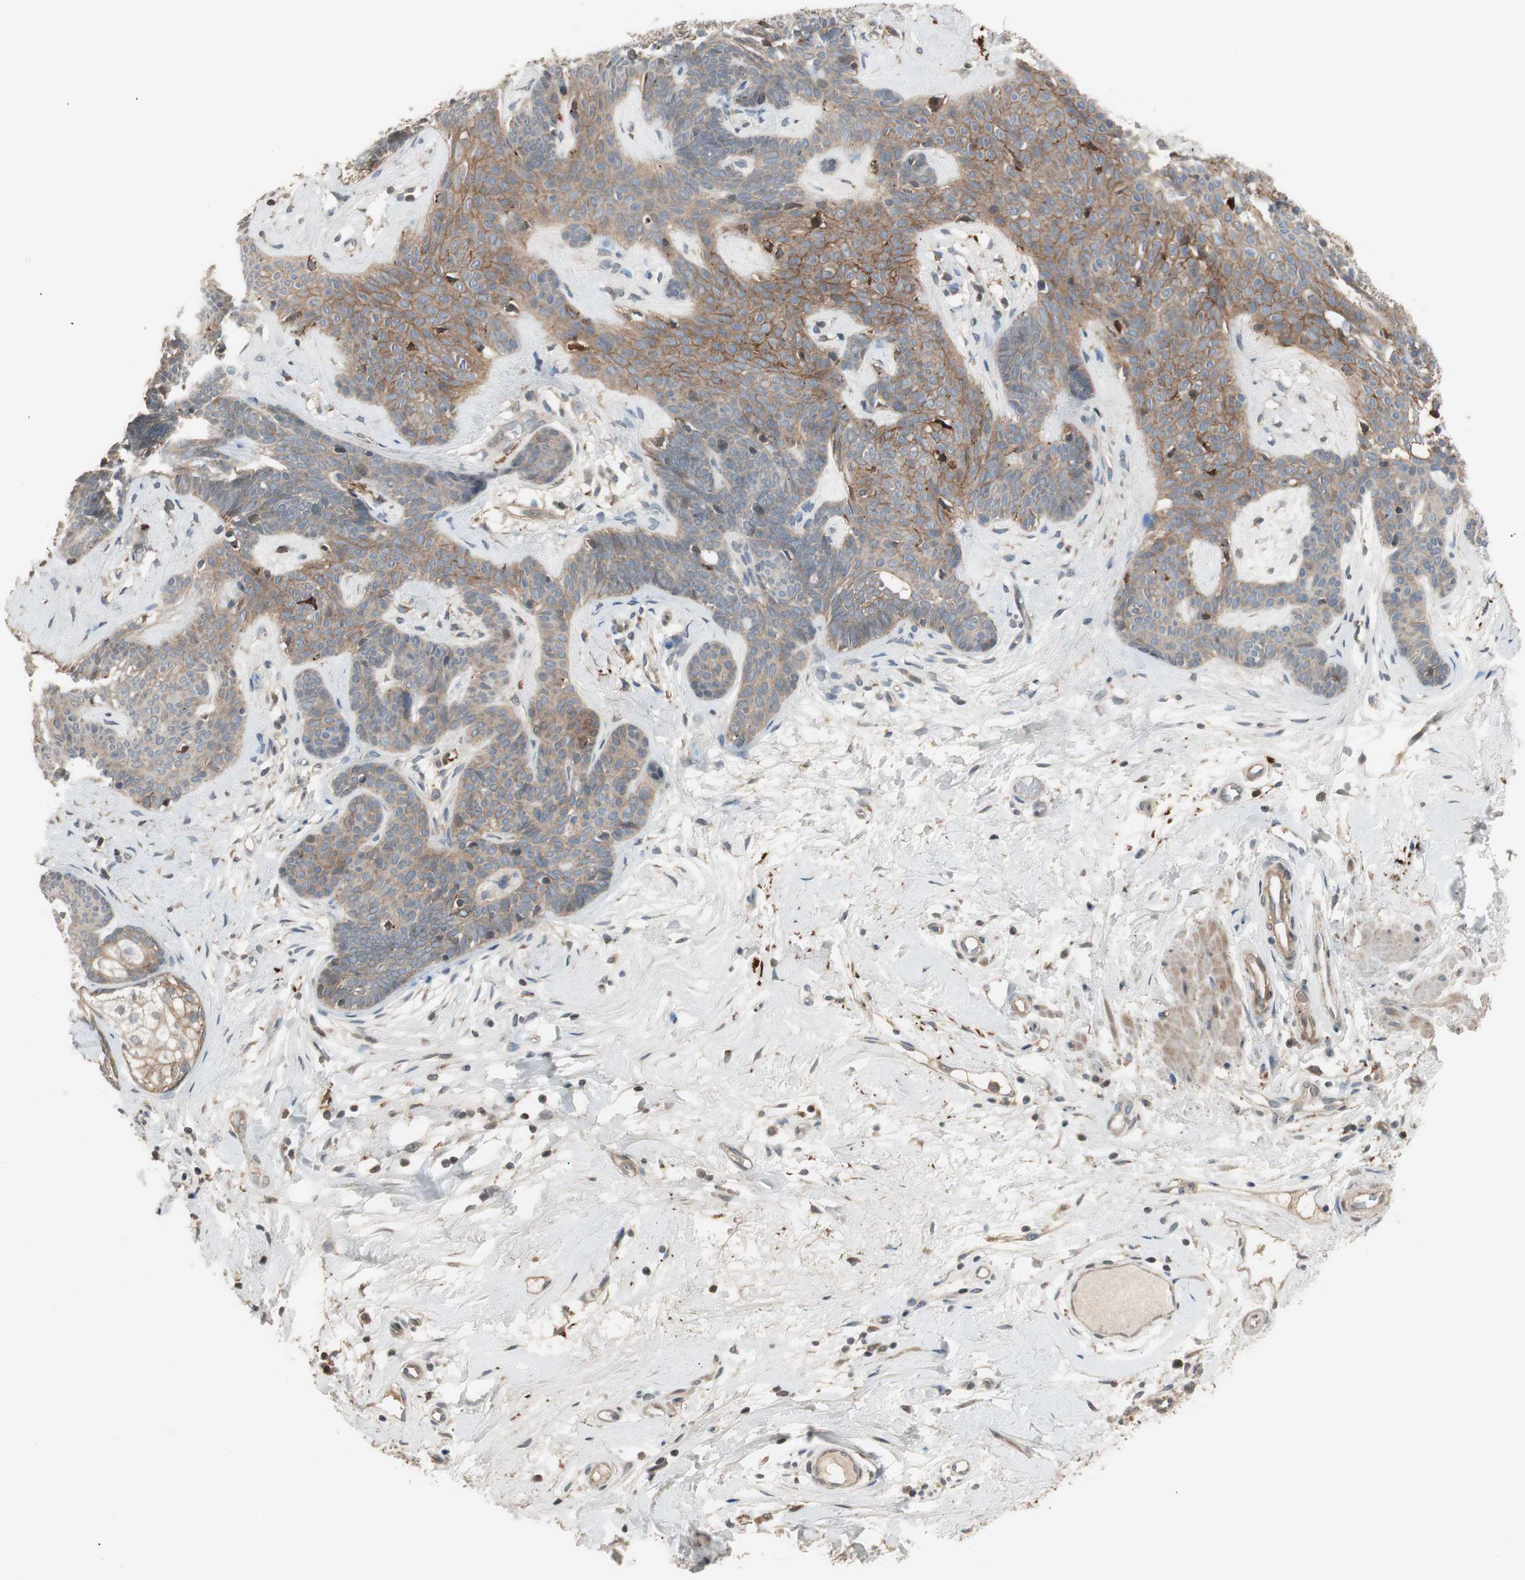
{"staining": {"intensity": "weak", "quantity": ">75%", "location": "cytoplasmic/membranous"}, "tissue": "skin cancer", "cell_type": "Tumor cells", "image_type": "cancer", "snomed": [{"axis": "morphology", "description": "Developmental malformation"}, {"axis": "morphology", "description": "Basal cell carcinoma"}, {"axis": "topography", "description": "Skin"}], "caption": "IHC photomicrograph of neoplastic tissue: basal cell carcinoma (skin) stained using immunohistochemistry displays low levels of weak protein expression localized specifically in the cytoplasmic/membranous of tumor cells, appearing as a cytoplasmic/membranous brown color.", "gene": "SFRP1", "patient": {"sex": "female", "age": 62}}